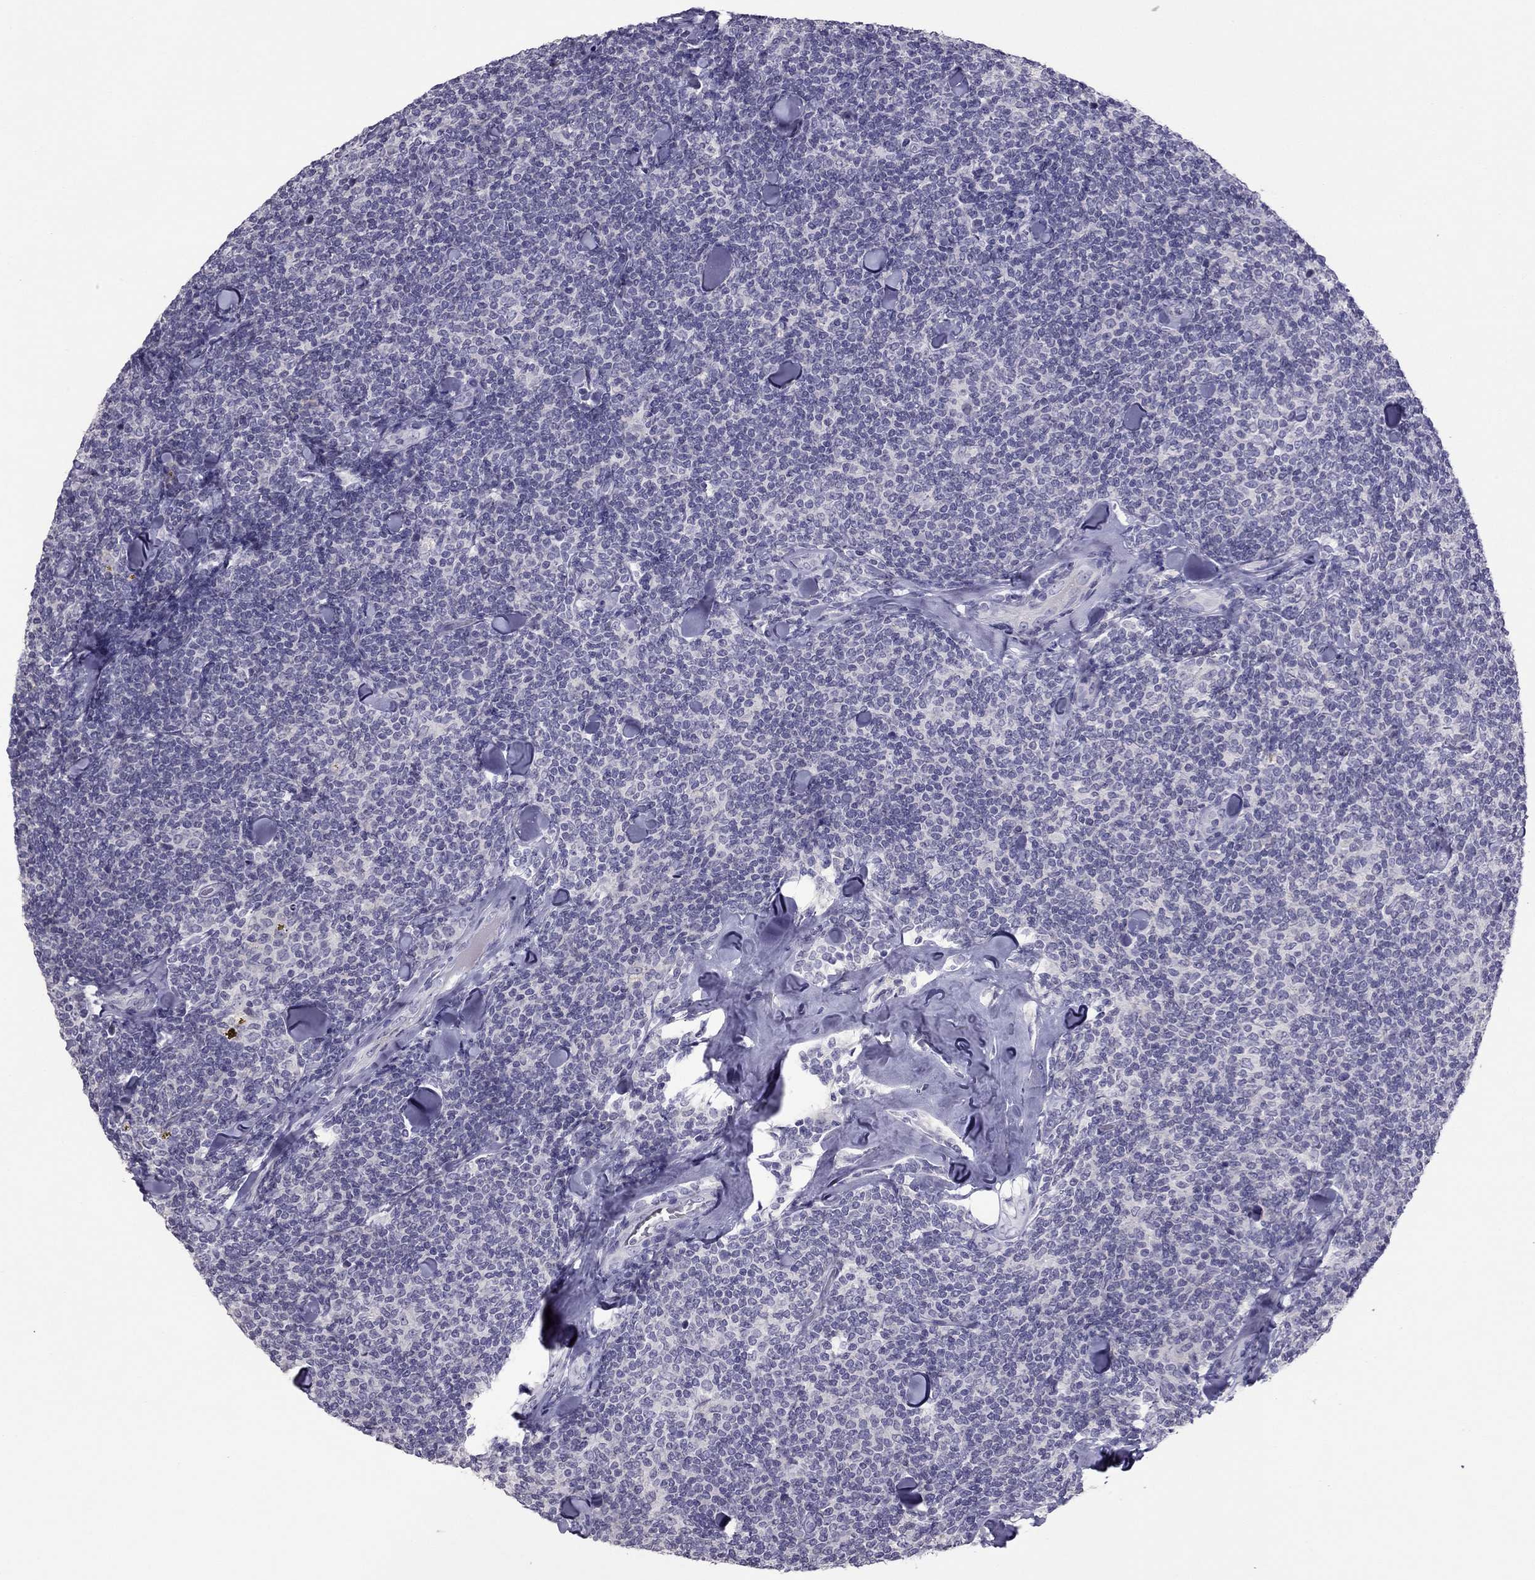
{"staining": {"intensity": "negative", "quantity": "none", "location": "none"}, "tissue": "lymphoma", "cell_type": "Tumor cells", "image_type": "cancer", "snomed": [{"axis": "morphology", "description": "Malignant lymphoma, non-Hodgkin's type, Low grade"}, {"axis": "topography", "description": "Lymph node"}], "caption": "This is an immunohistochemistry (IHC) image of human lymphoma. There is no expression in tumor cells.", "gene": "RGS8", "patient": {"sex": "female", "age": 56}}